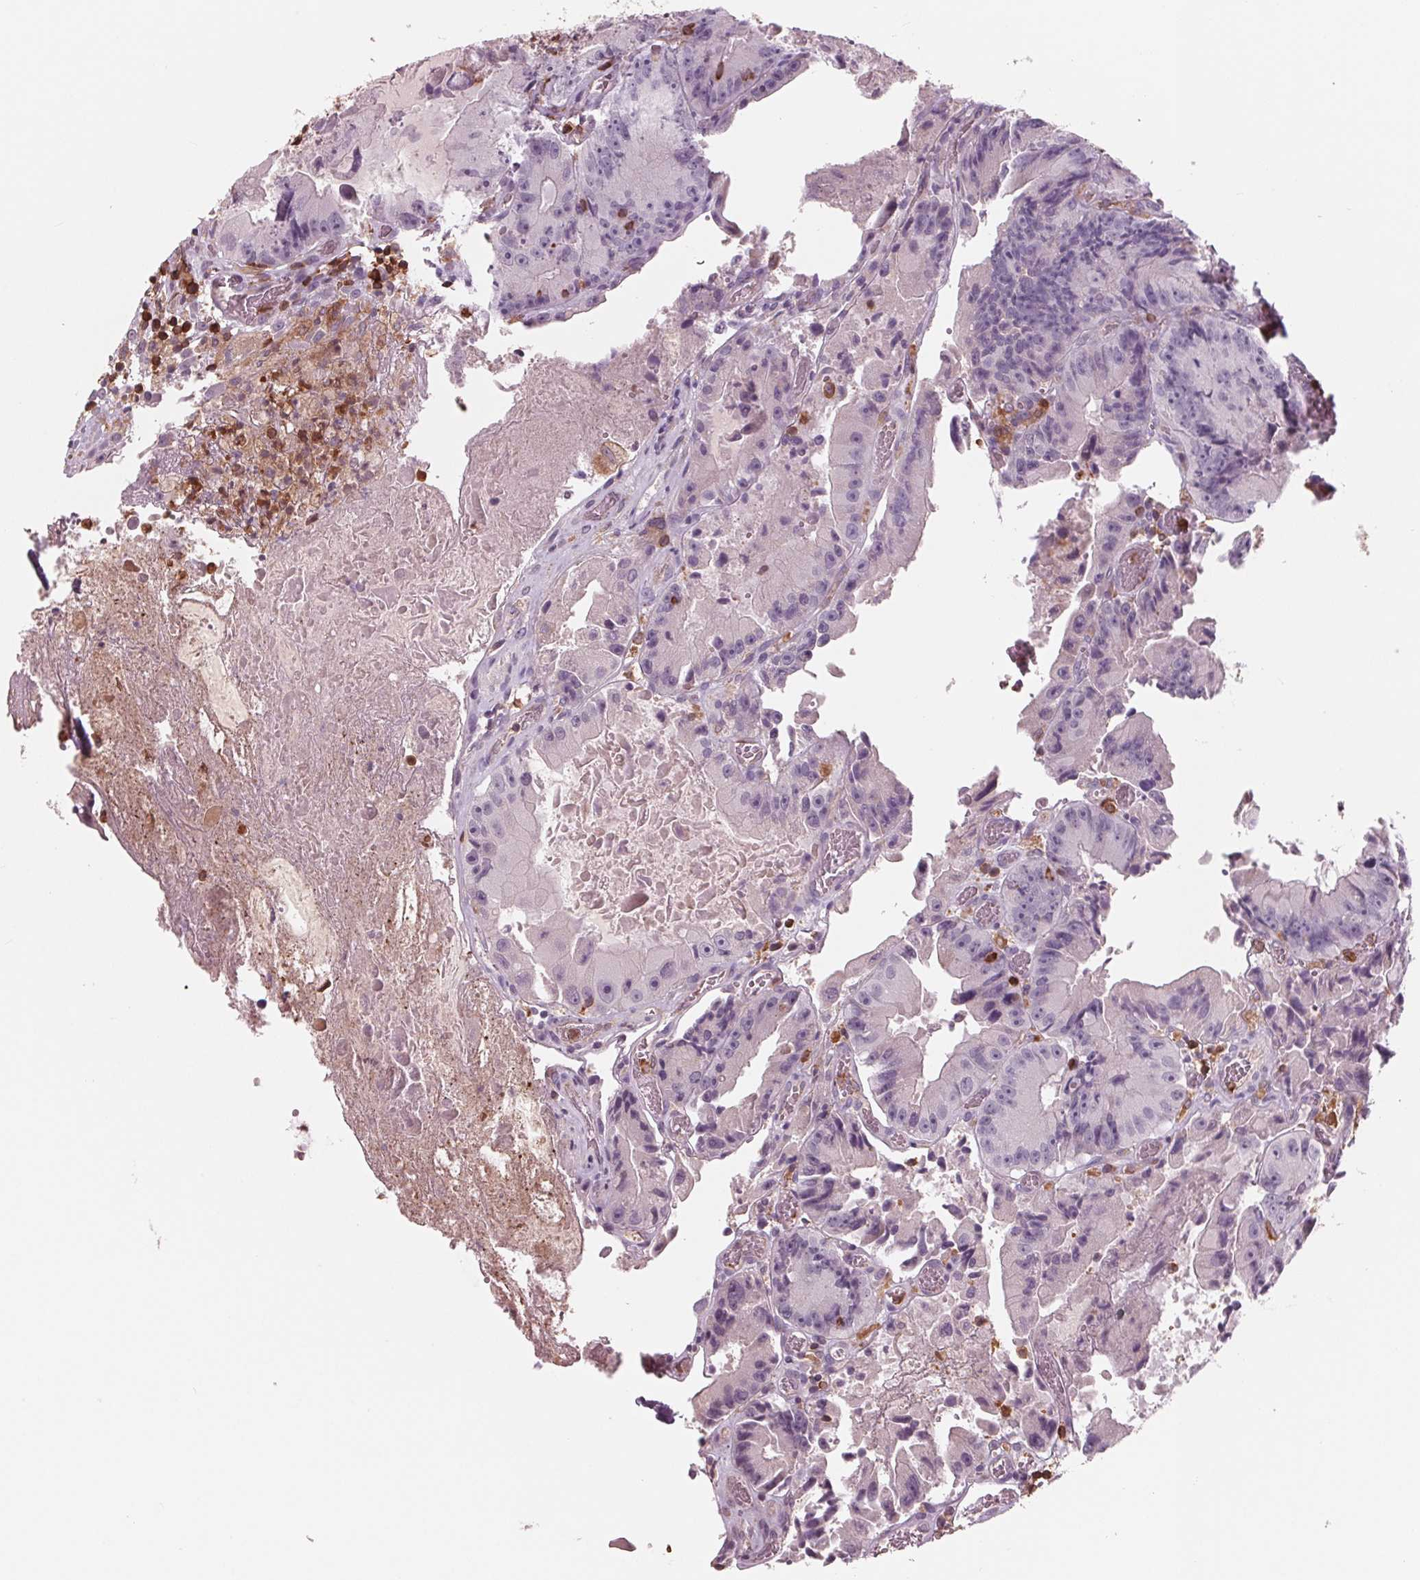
{"staining": {"intensity": "negative", "quantity": "none", "location": "none"}, "tissue": "colorectal cancer", "cell_type": "Tumor cells", "image_type": "cancer", "snomed": [{"axis": "morphology", "description": "Adenocarcinoma, NOS"}, {"axis": "topography", "description": "Colon"}], "caption": "This photomicrograph is of adenocarcinoma (colorectal) stained with immunohistochemistry (IHC) to label a protein in brown with the nuclei are counter-stained blue. There is no staining in tumor cells. Brightfield microscopy of immunohistochemistry (IHC) stained with DAB (brown) and hematoxylin (blue), captured at high magnification.", "gene": "ARHGAP25", "patient": {"sex": "female", "age": 86}}